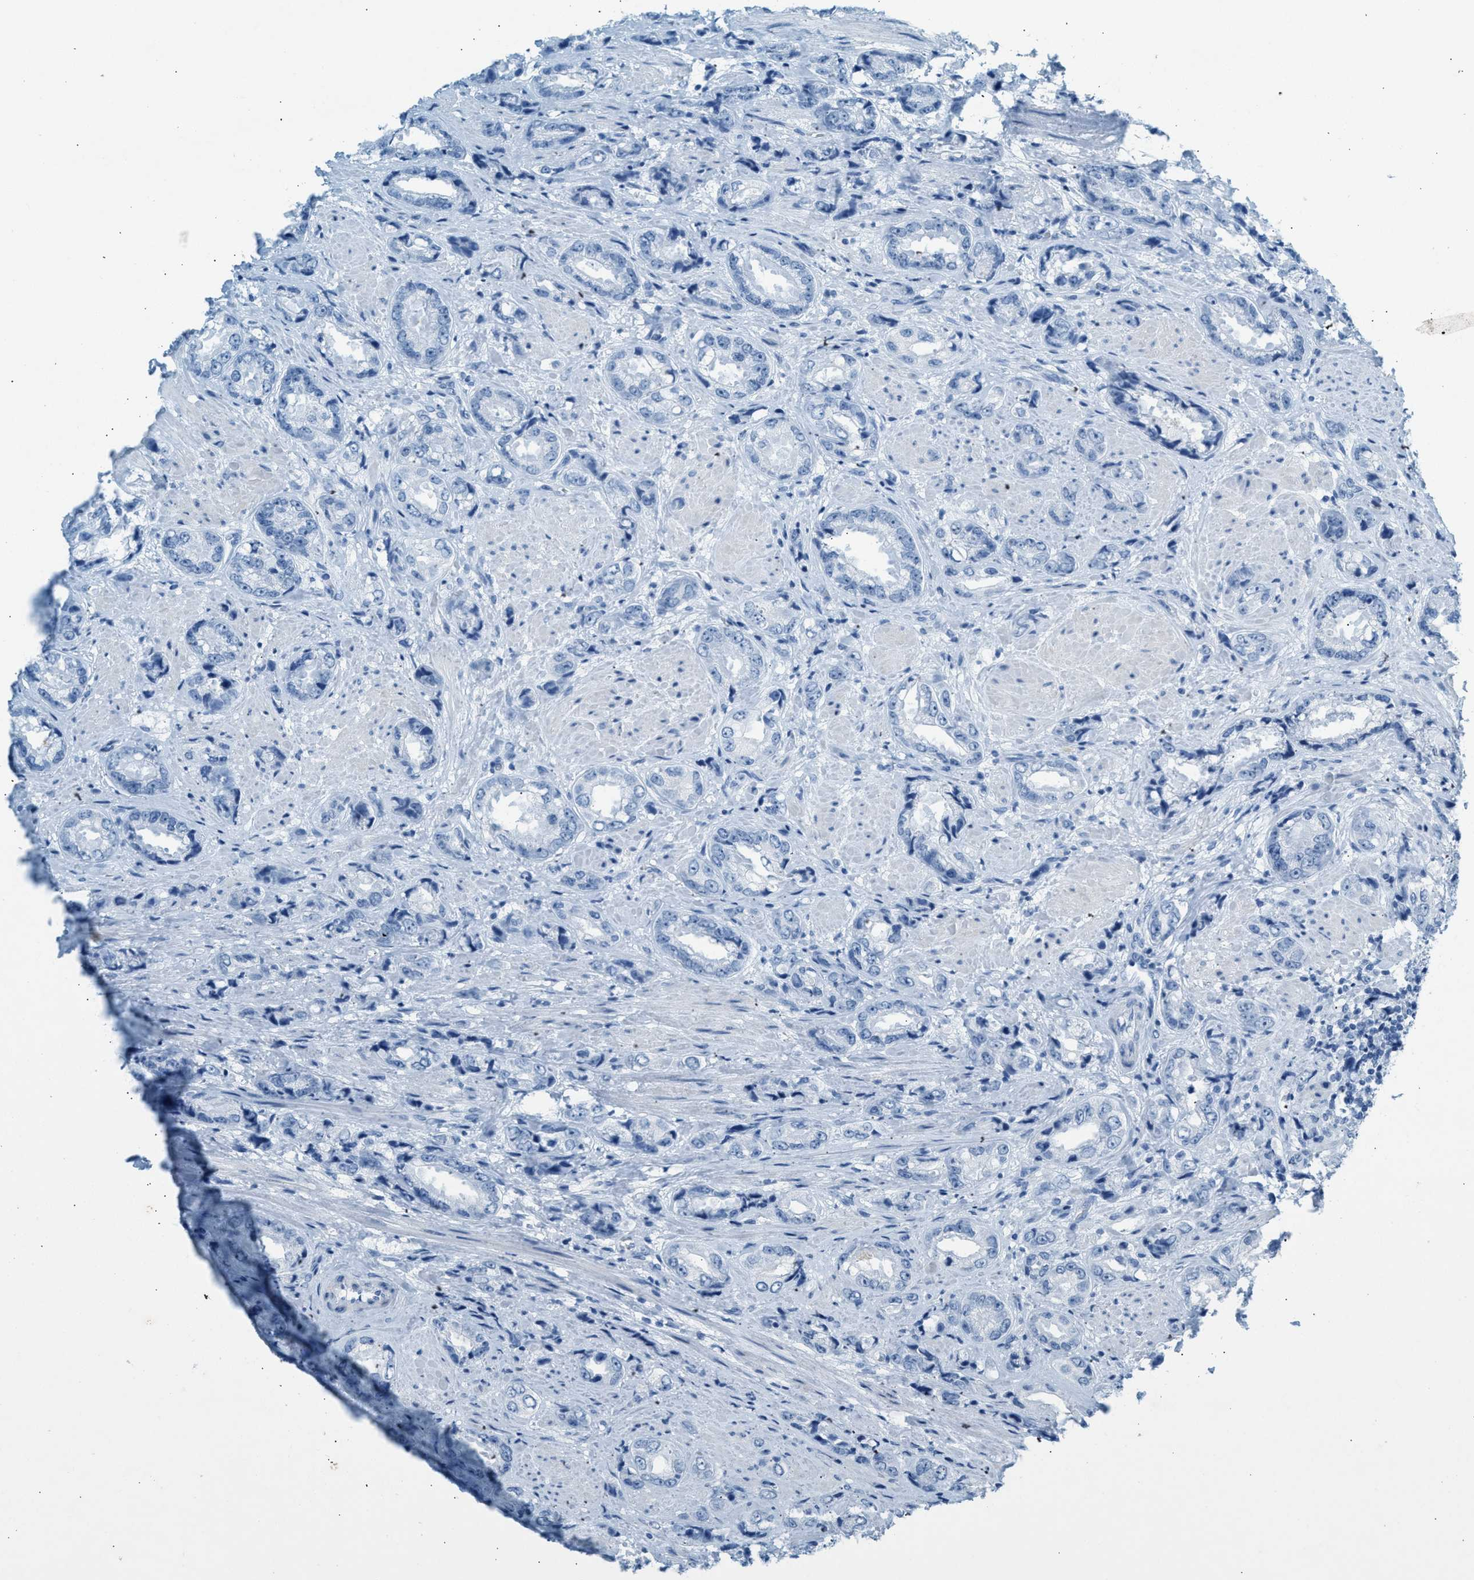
{"staining": {"intensity": "negative", "quantity": "none", "location": "none"}, "tissue": "prostate cancer", "cell_type": "Tumor cells", "image_type": "cancer", "snomed": [{"axis": "morphology", "description": "Adenocarcinoma, High grade"}, {"axis": "topography", "description": "Prostate"}], "caption": "A micrograph of prostate cancer stained for a protein exhibits no brown staining in tumor cells.", "gene": "HHATL", "patient": {"sex": "male", "age": 61}}